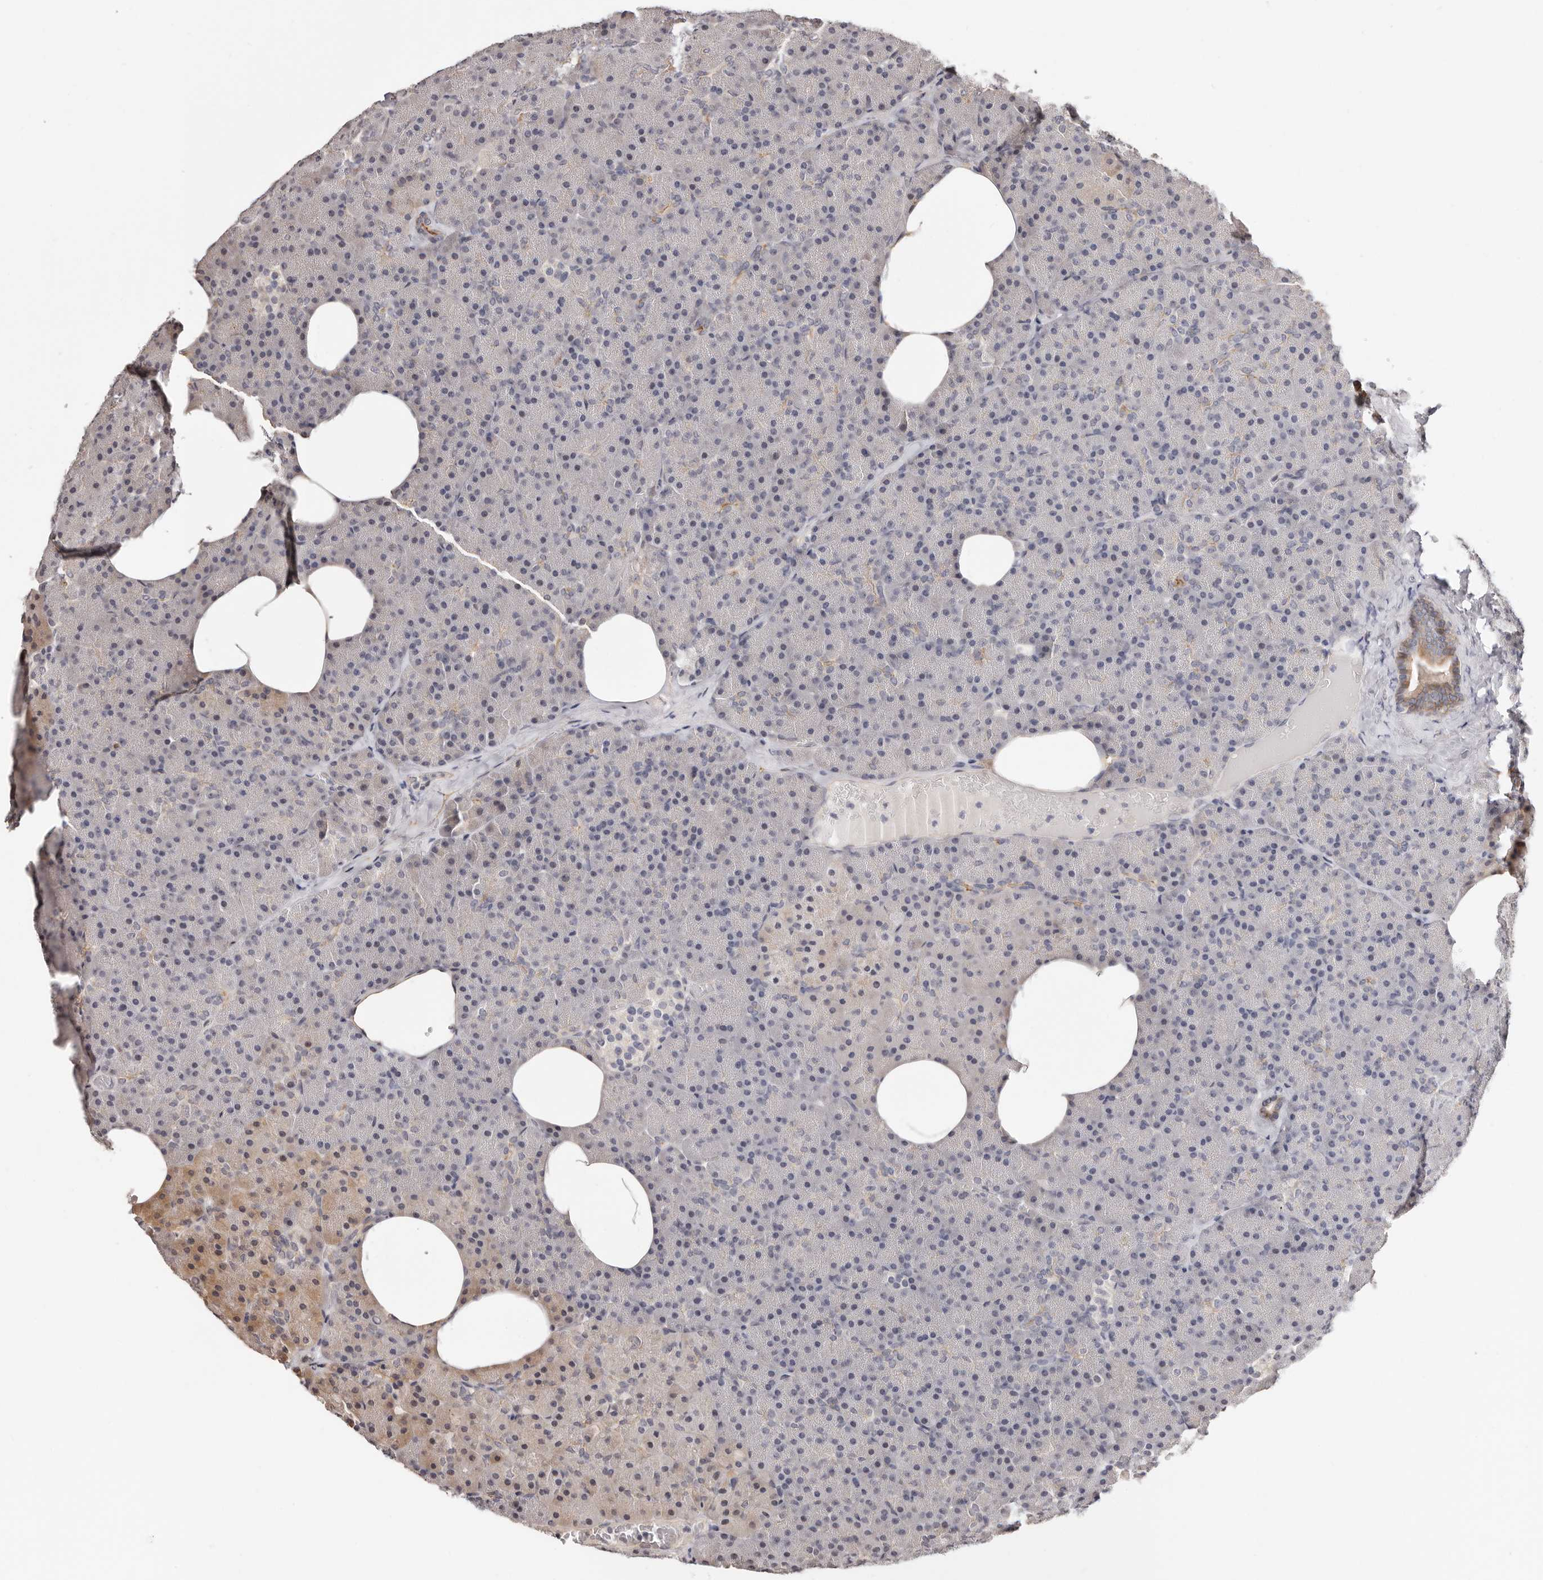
{"staining": {"intensity": "weak", "quantity": "<25%", "location": "cytoplasmic/membranous"}, "tissue": "pancreas", "cell_type": "Exocrine glandular cells", "image_type": "normal", "snomed": [{"axis": "morphology", "description": "Normal tissue, NOS"}, {"axis": "morphology", "description": "Carcinoid, malignant, NOS"}, {"axis": "topography", "description": "Pancreas"}], "caption": "Protein analysis of benign pancreas demonstrates no significant expression in exocrine glandular cells.", "gene": "TRIP13", "patient": {"sex": "female", "age": 35}}